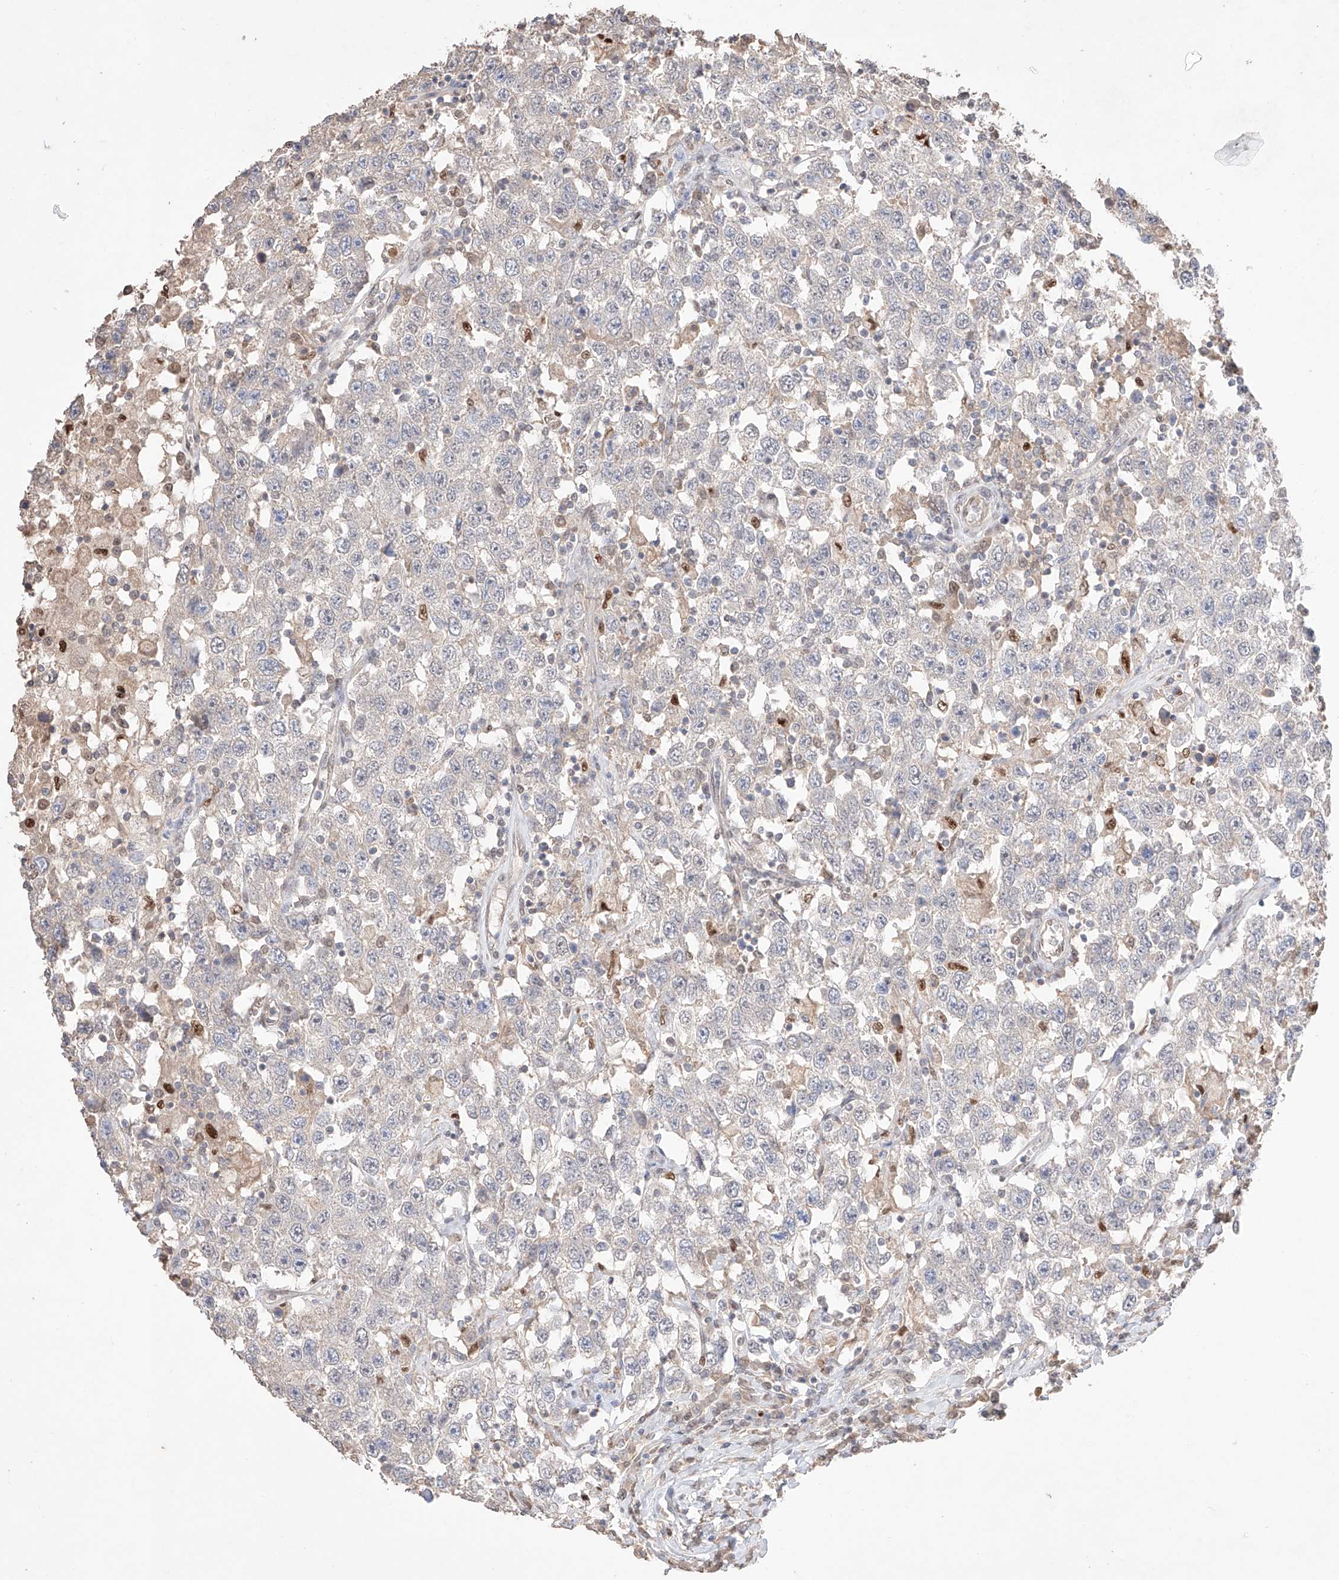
{"staining": {"intensity": "negative", "quantity": "none", "location": "none"}, "tissue": "testis cancer", "cell_type": "Tumor cells", "image_type": "cancer", "snomed": [{"axis": "morphology", "description": "Seminoma, NOS"}, {"axis": "topography", "description": "Testis"}], "caption": "The immunohistochemistry image has no significant positivity in tumor cells of seminoma (testis) tissue. (DAB (3,3'-diaminobenzidine) immunohistochemistry visualized using brightfield microscopy, high magnification).", "gene": "APIP", "patient": {"sex": "male", "age": 41}}